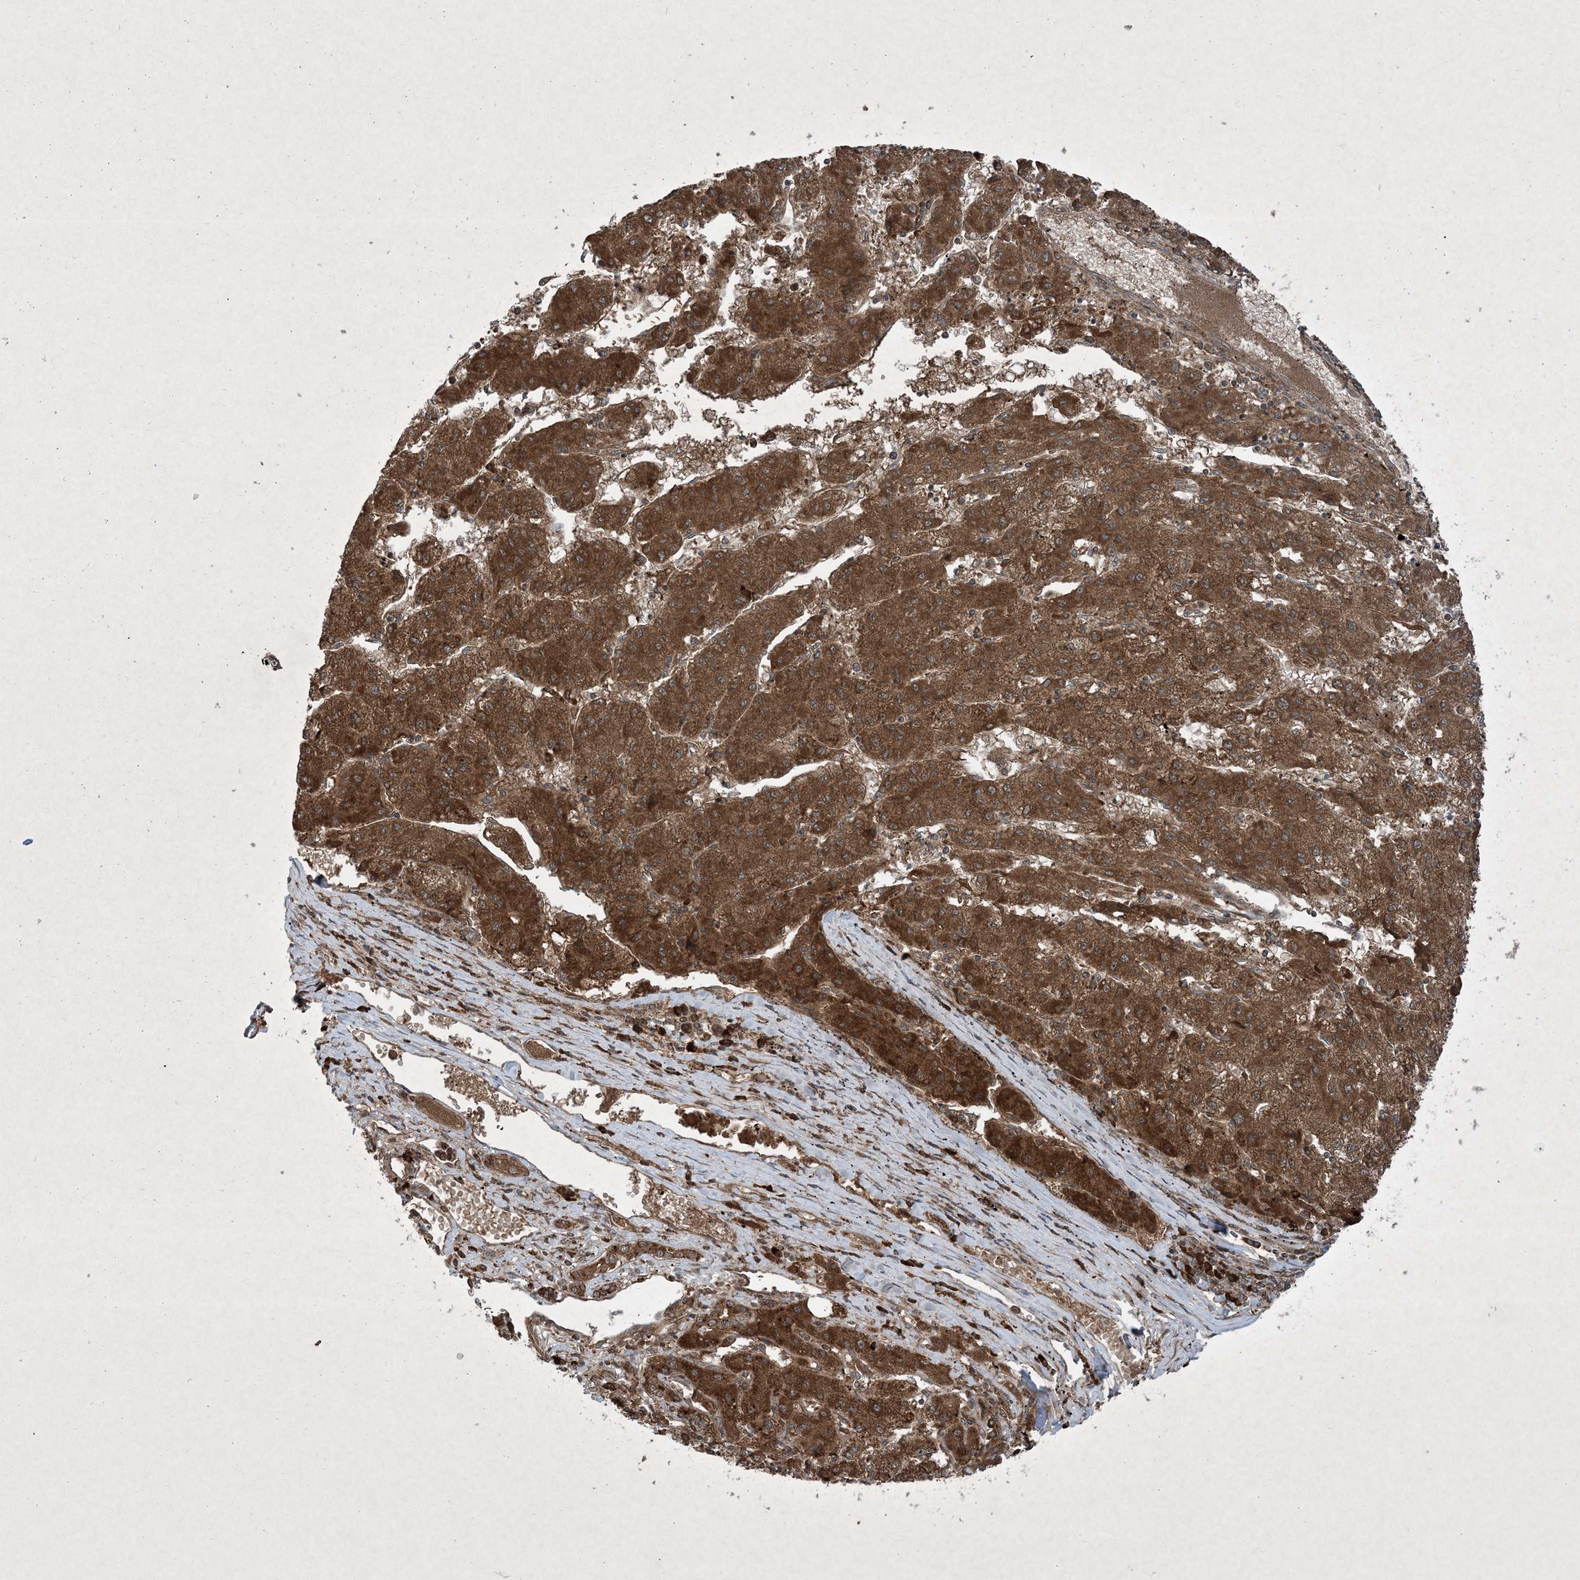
{"staining": {"intensity": "strong", "quantity": ">75%", "location": "cytoplasmic/membranous"}, "tissue": "liver cancer", "cell_type": "Tumor cells", "image_type": "cancer", "snomed": [{"axis": "morphology", "description": "Carcinoma, Hepatocellular, NOS"}, {"axis": "topography", "description": "Liver"}], "caption": "This is an image of IHC staining of liver cancer (hepatocellular carcinoma), which shows strong expression in the cytoplasmic/membranous of tumor cells.", "gene": "GNG5", "patient": {"sex": "male", "age": 72}}